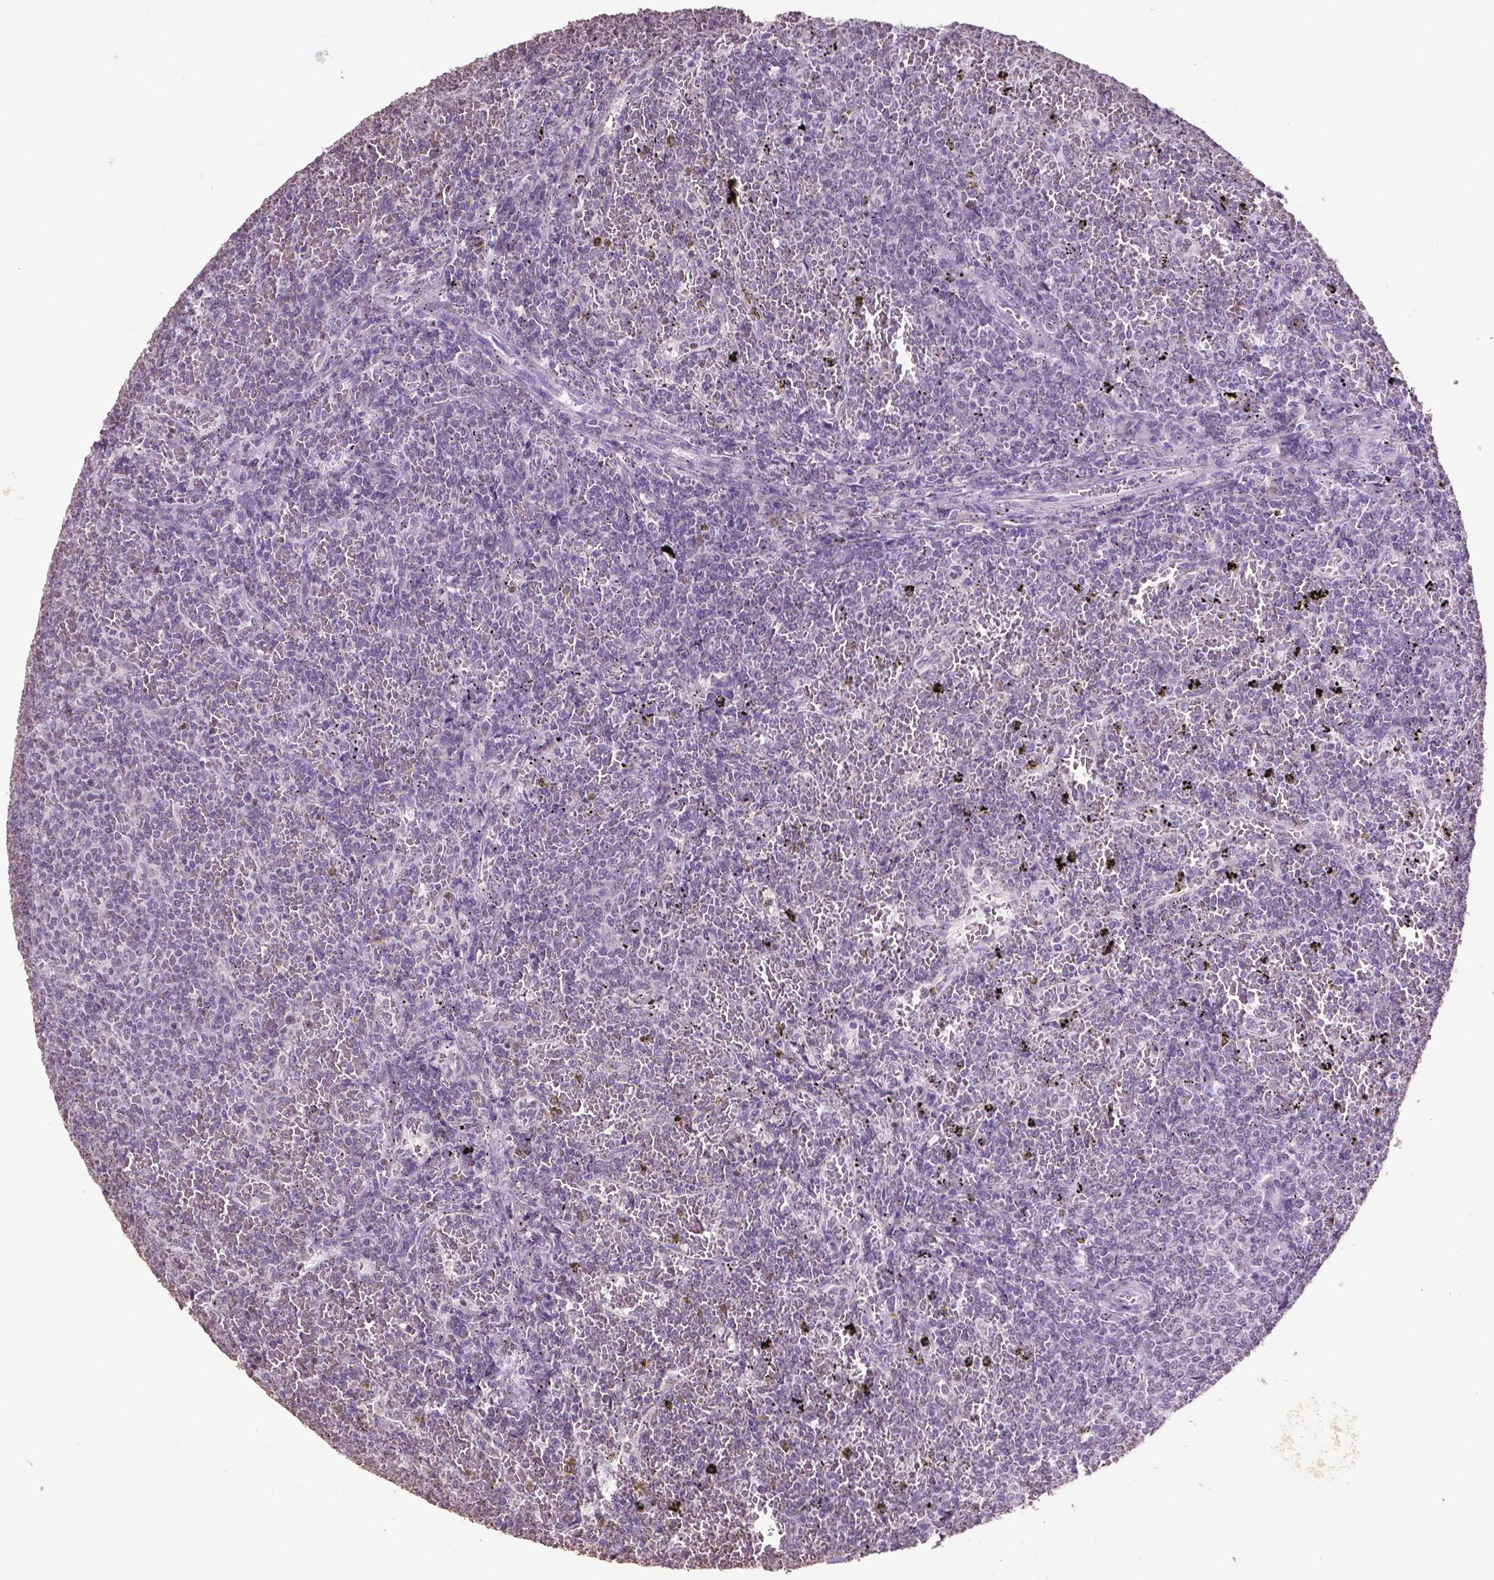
{"staining": {"intensity": "negative", "quantity": "none", "location": "none"}, "tissue": "lymphoma", "cell_type": "Tumor cells", "image_type": "cancer", "snomed": [{"axis": "morphology", "description": "Malignant lymphoma, non-Hodgkin's type, Low grade"}, {"axis": "topography", "description": "Spleen"}], "caption": "There is no significant positivity in tumor cells of malignant lymphoma, non-Hodgkin's type (low-grade).", "gene": "RUNX3", "patient": {"sex": "female", "age": 77}}